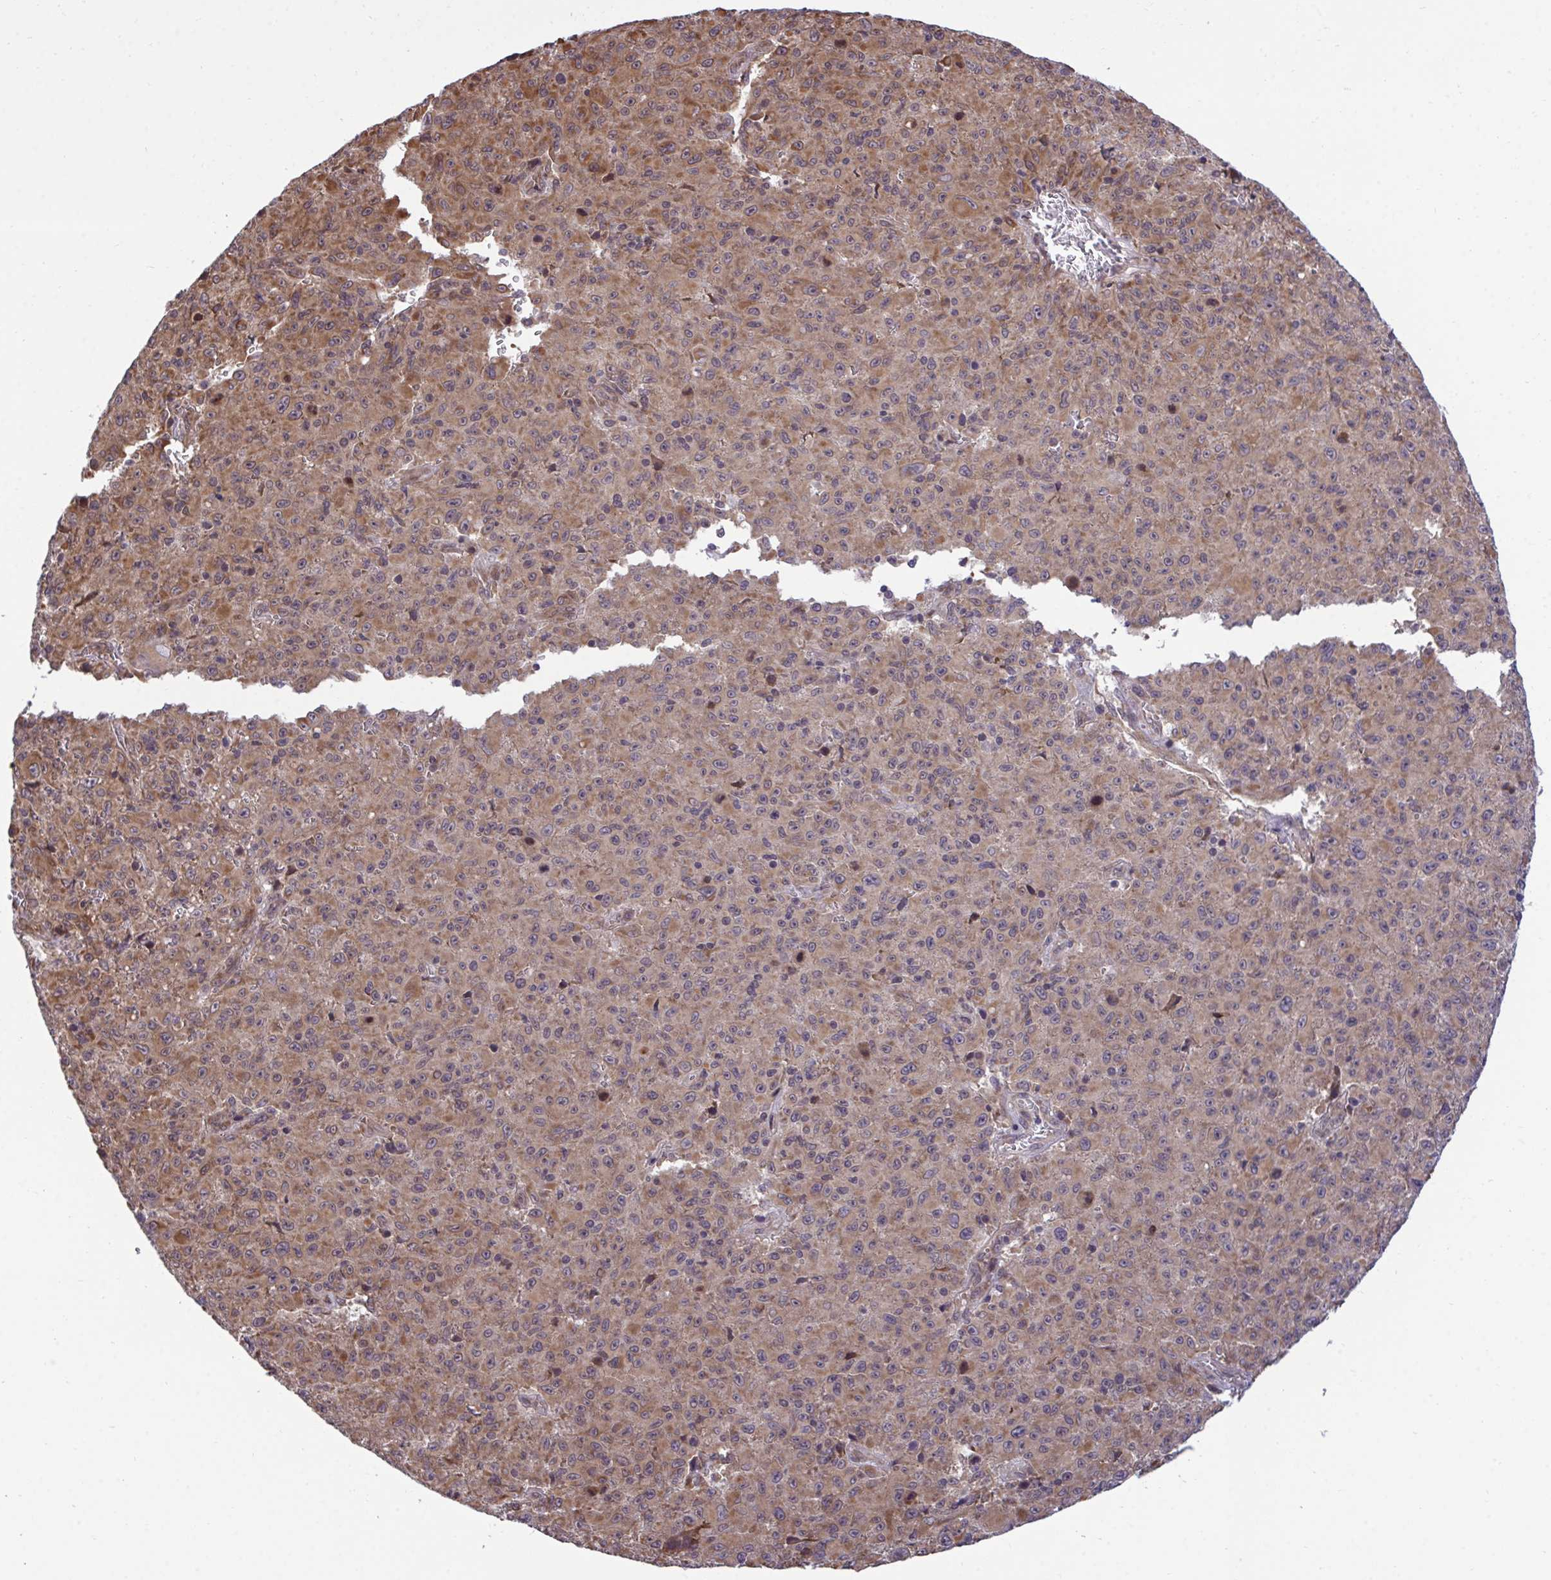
{"staining": {"intensity": "moderate", "quantity": ">75%", "location": "cytoplasmic/membranous"}, "tissue": "melanoma", "cell_type": "Tumor cells", "image_type": "cancer", "snomed": [{"axis": "morphology", "description": "Malignant melanoma, NOS"}, {"axis": "topography", "description": "Skin"}], "caption": "Immunohistochemistry (IHC) of malignant melanoma demonstrates medium levels of moderate cytoplasmic/membranous positivity in approximately >75% of tumor cells.", "gene": "RPS15", "patient": {"sex": "male", "age": 46}}